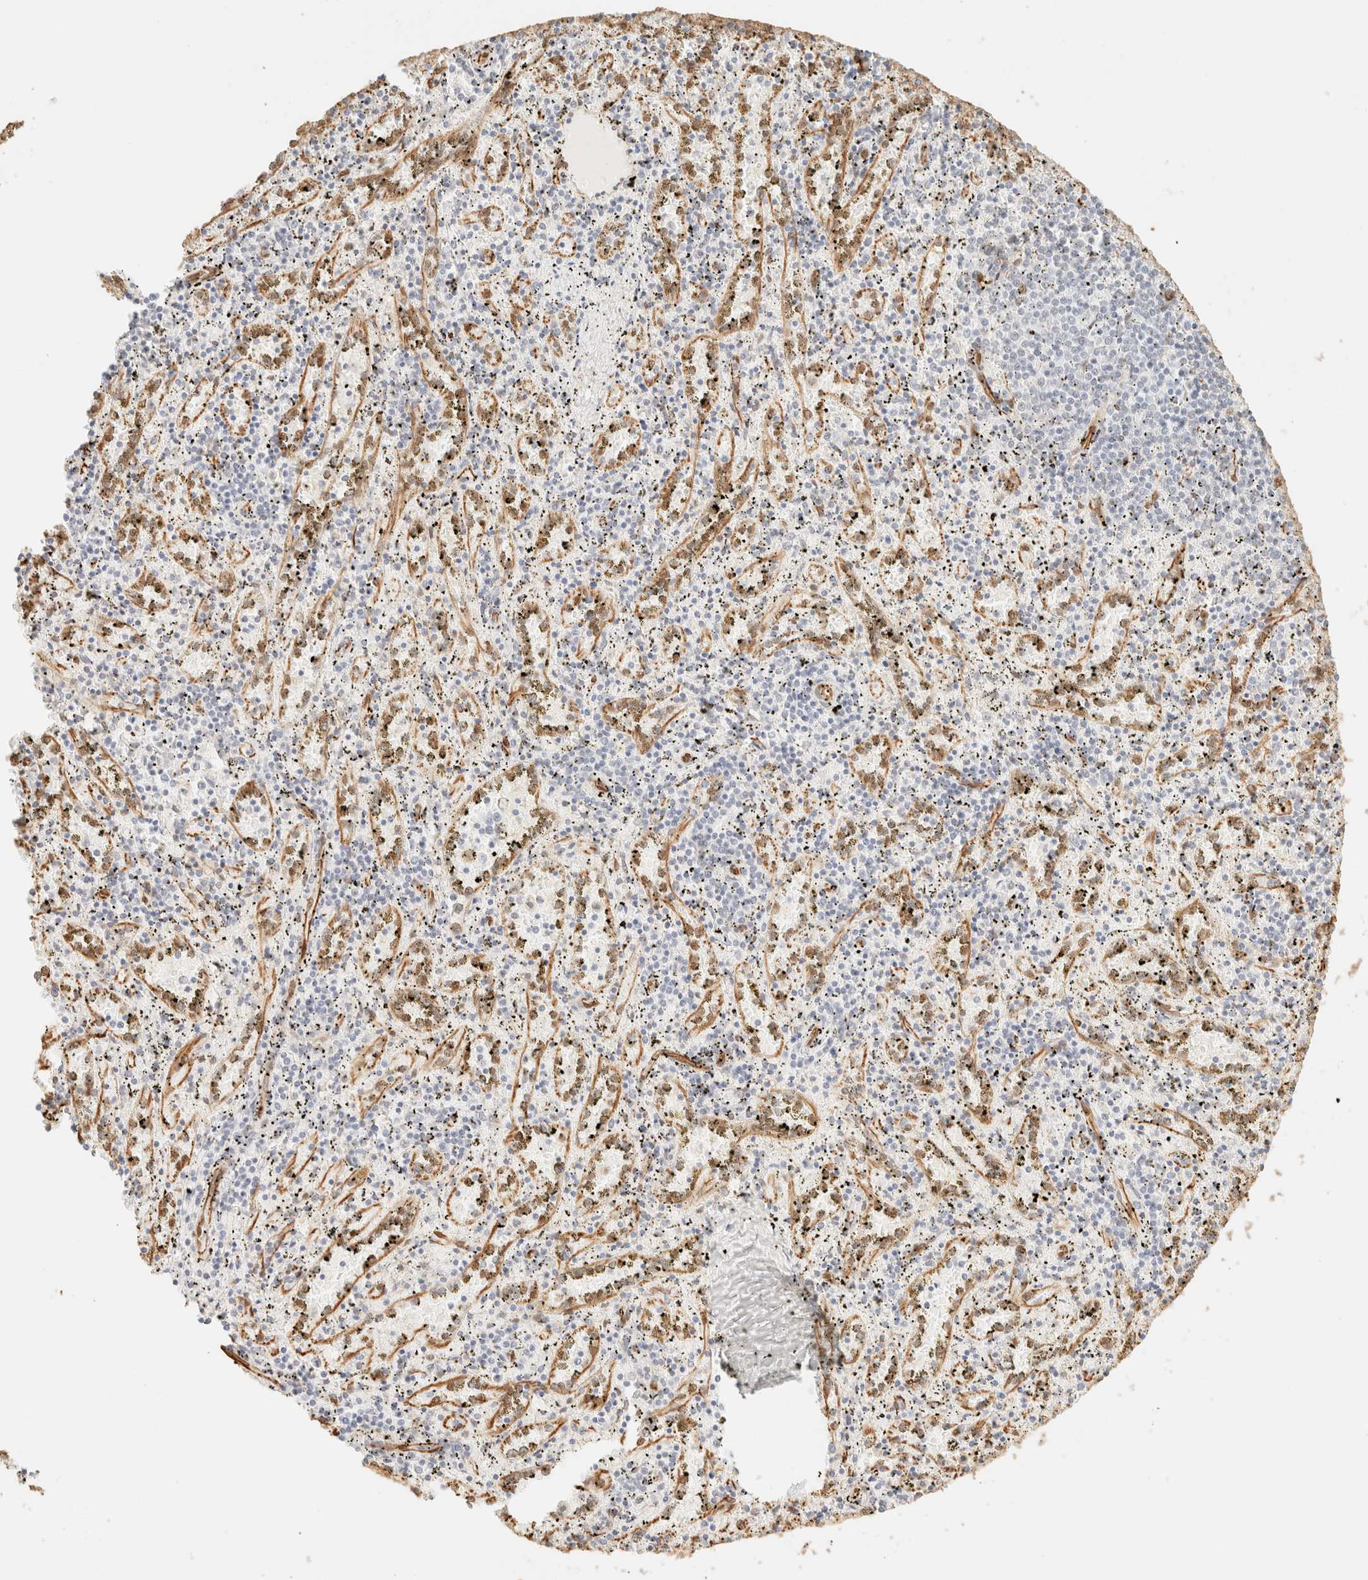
{"staining": {"intensity": "negative", "quantity": "none", "location": "none"}, "tissue": "spleen", "cell_type": "Cells in red pulp", "image_type": "normal", "snomed": [{"axis": "morphology", "description": "Normal tissue, NOS"}, {"axis": "topography", "description": "Spleen"}], "caption": "Protein analysis of unremarkable spleen shows no significant staining in cells in red pulp. (DAB (3,3'-diaminobenzidine) IHC, high magnification).", "gene": "ZSCAN18", "patient": {"sex": "male", "age": 11}}